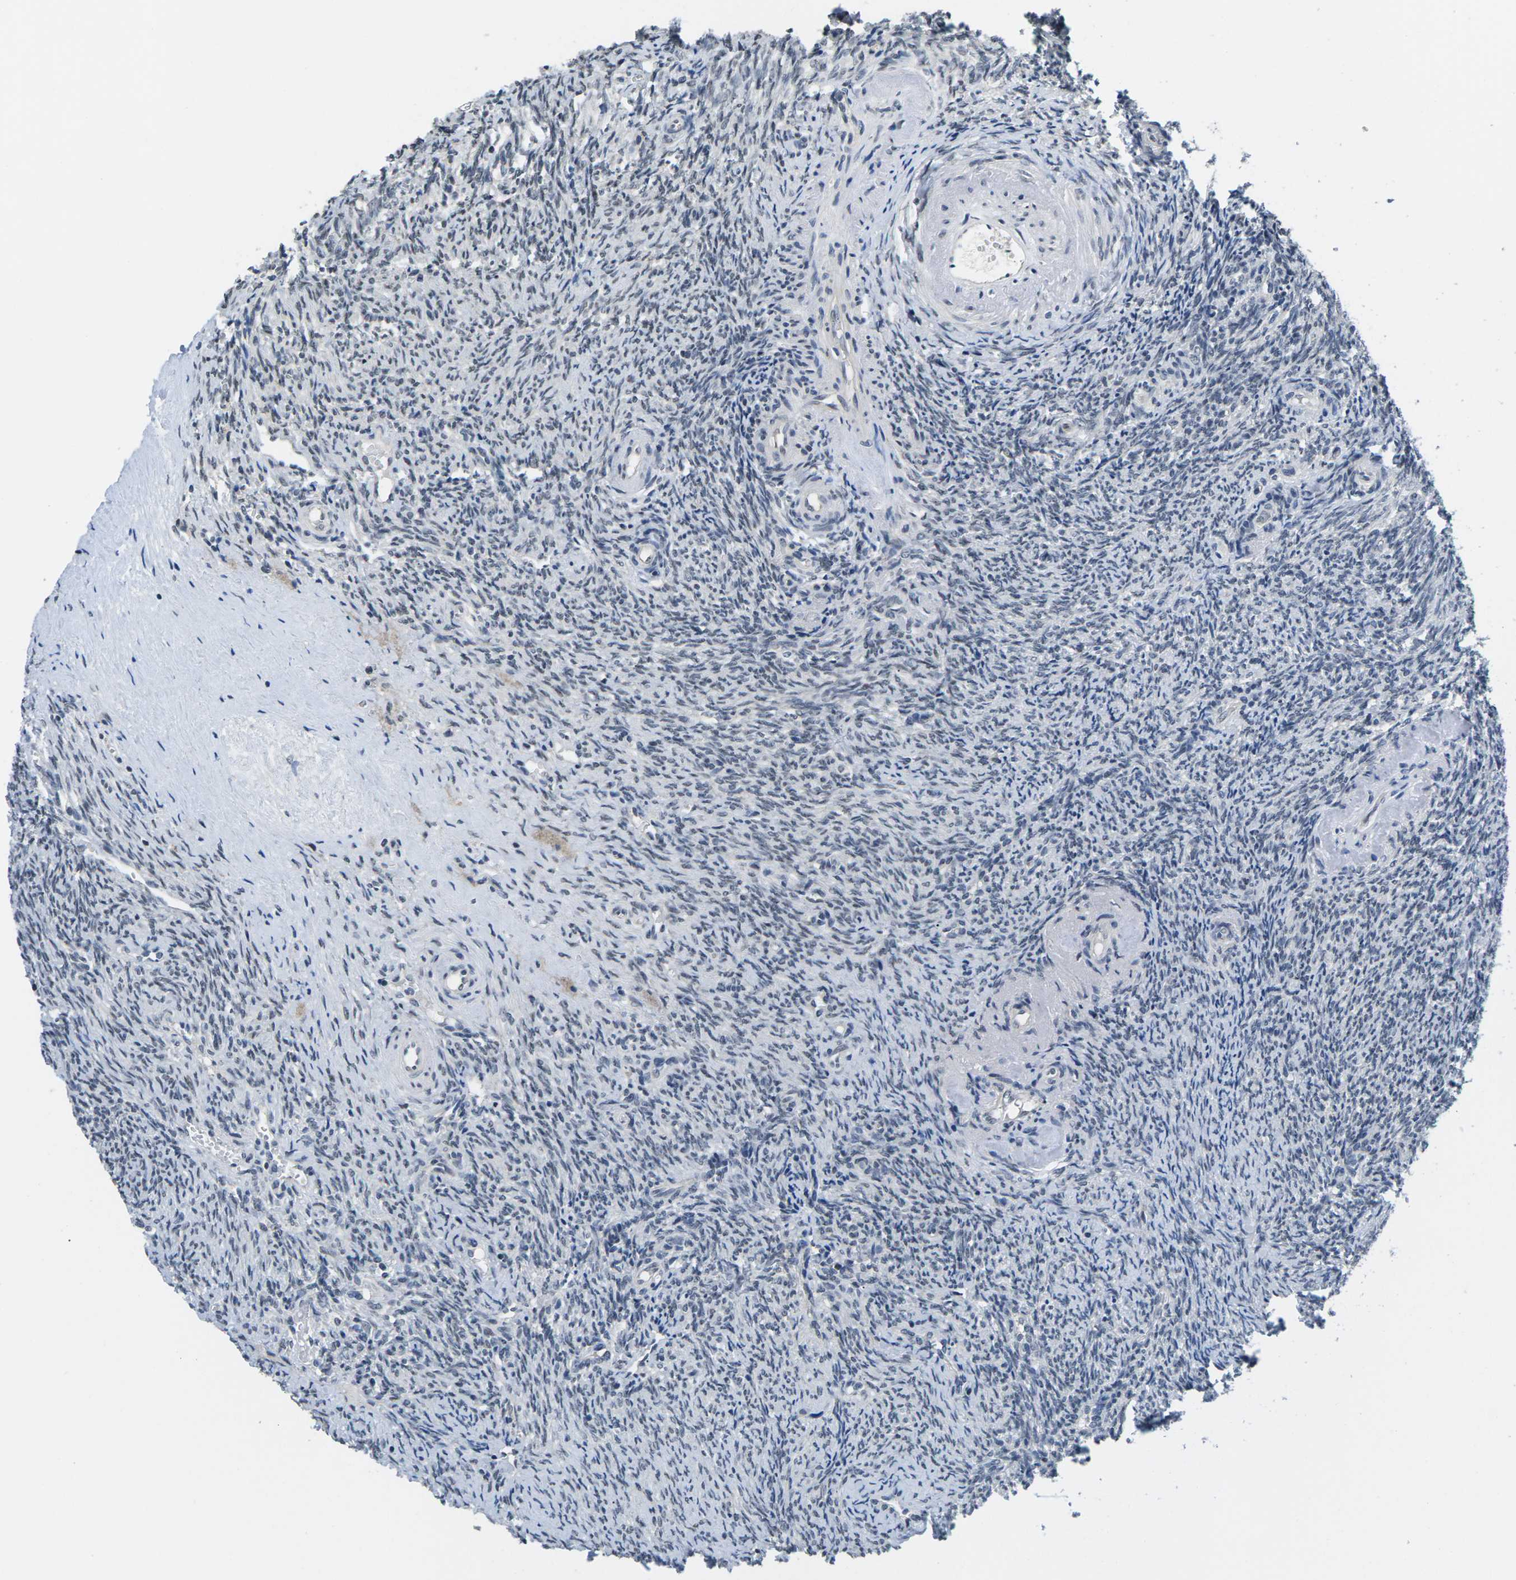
{"staining": {"intensity": "weak", "quantity": "<25%", "location": "nuclear"}, "tissue": "ovary", "cell_type": "Follicle cells", "image_type": "normal", "snomed": [{"axis": "morphology", "description": "Normal tissue, NOS"}, {"axis": "topography", "description": "Ovary"}], "caption": "IHC of unremarkable ovary demonstrates no expression in follicle cells.", "gene": "NSRP1", "patient": {"sex": "female", "age": 41}}